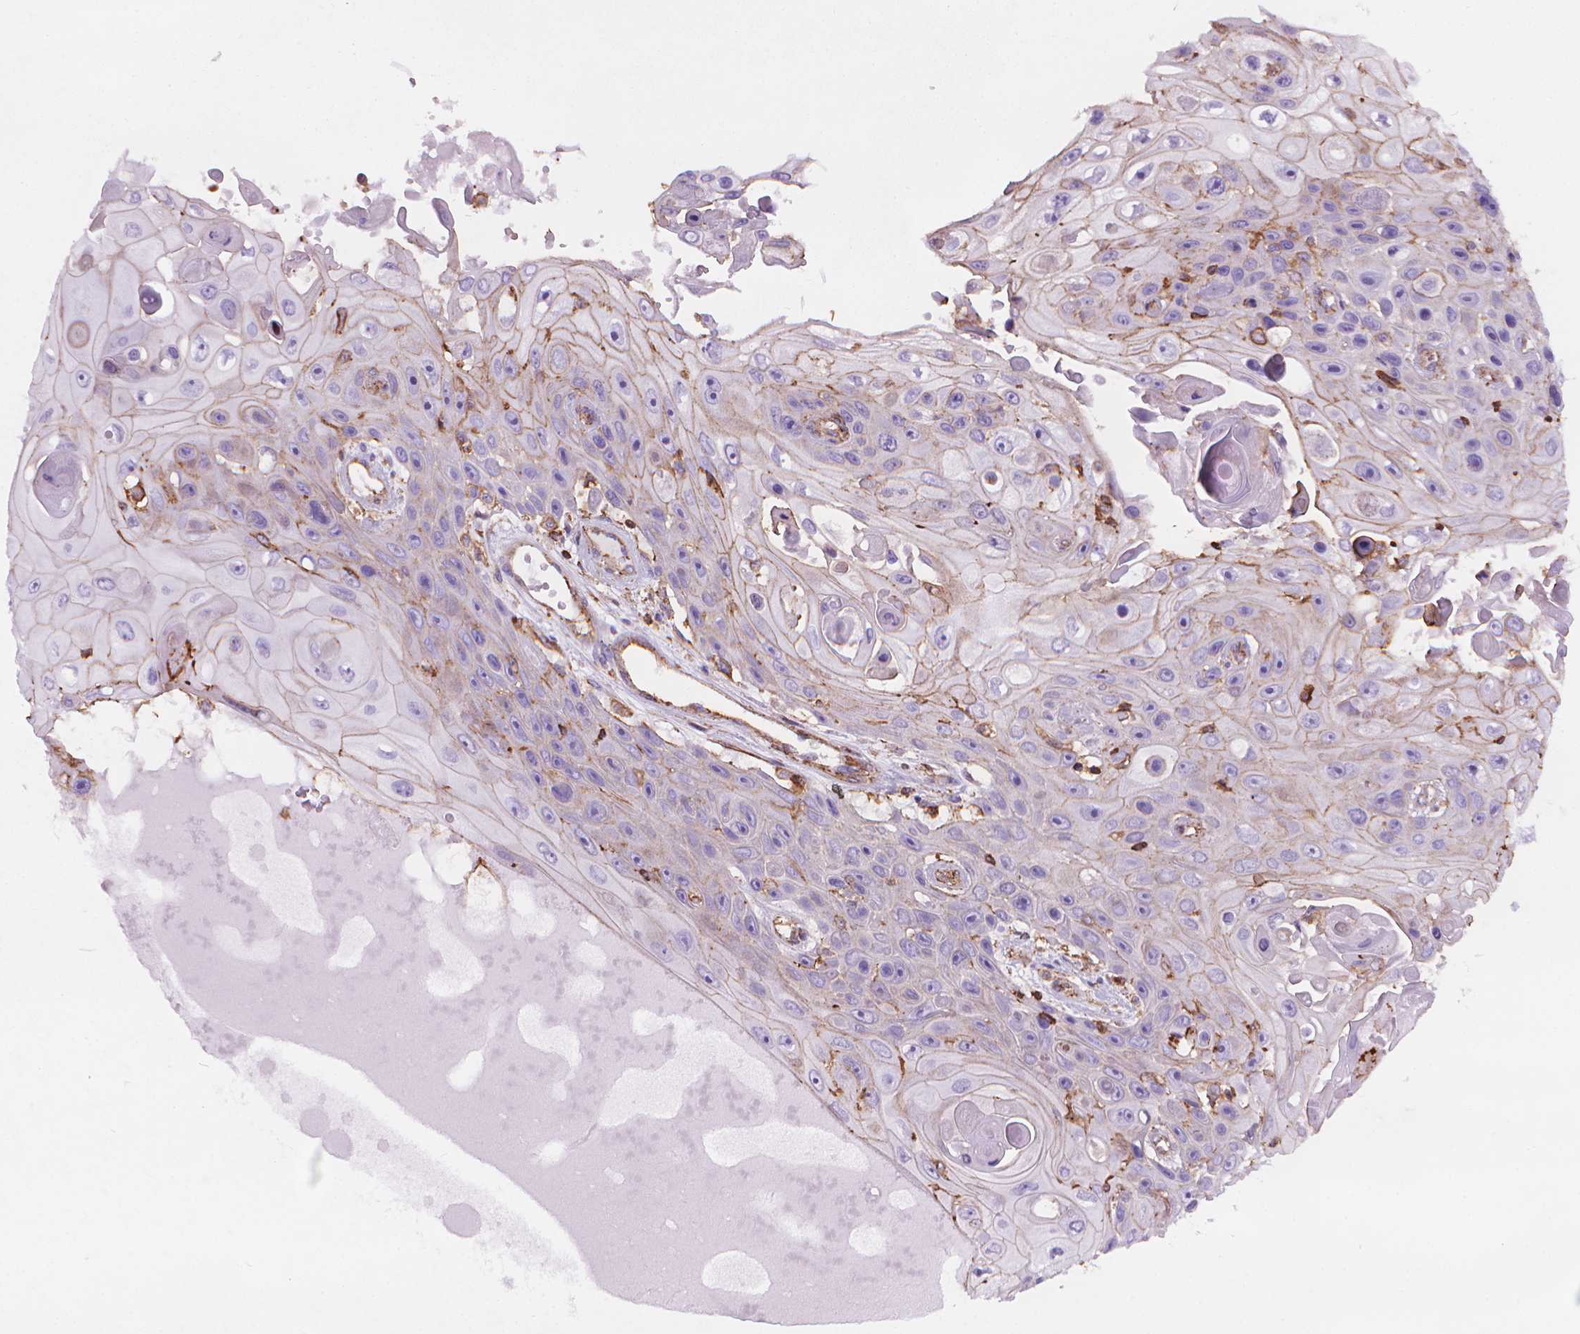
{"staining": {"intensity": "weak", "quantity": "<25%", "location": "cytoplasmic/membranous"}, "tissue": "skin cancer", "cell_type": "Tumor cells", "image_type": "cancer", "snomed": [{"axis": "morphology", "description": "Squamous cell carcinoma, NOS"}, {"axis": "topography", "description": "Skin"}], "caption": "An IHC histopathology image of skin cancer (squamous cell carcinoma) is shown. There is no staining in tumor cells of skin cancer (squamous cell carcinoma).", "gene": "PATJ", "patient": {"sex": "male", "age": 82}}